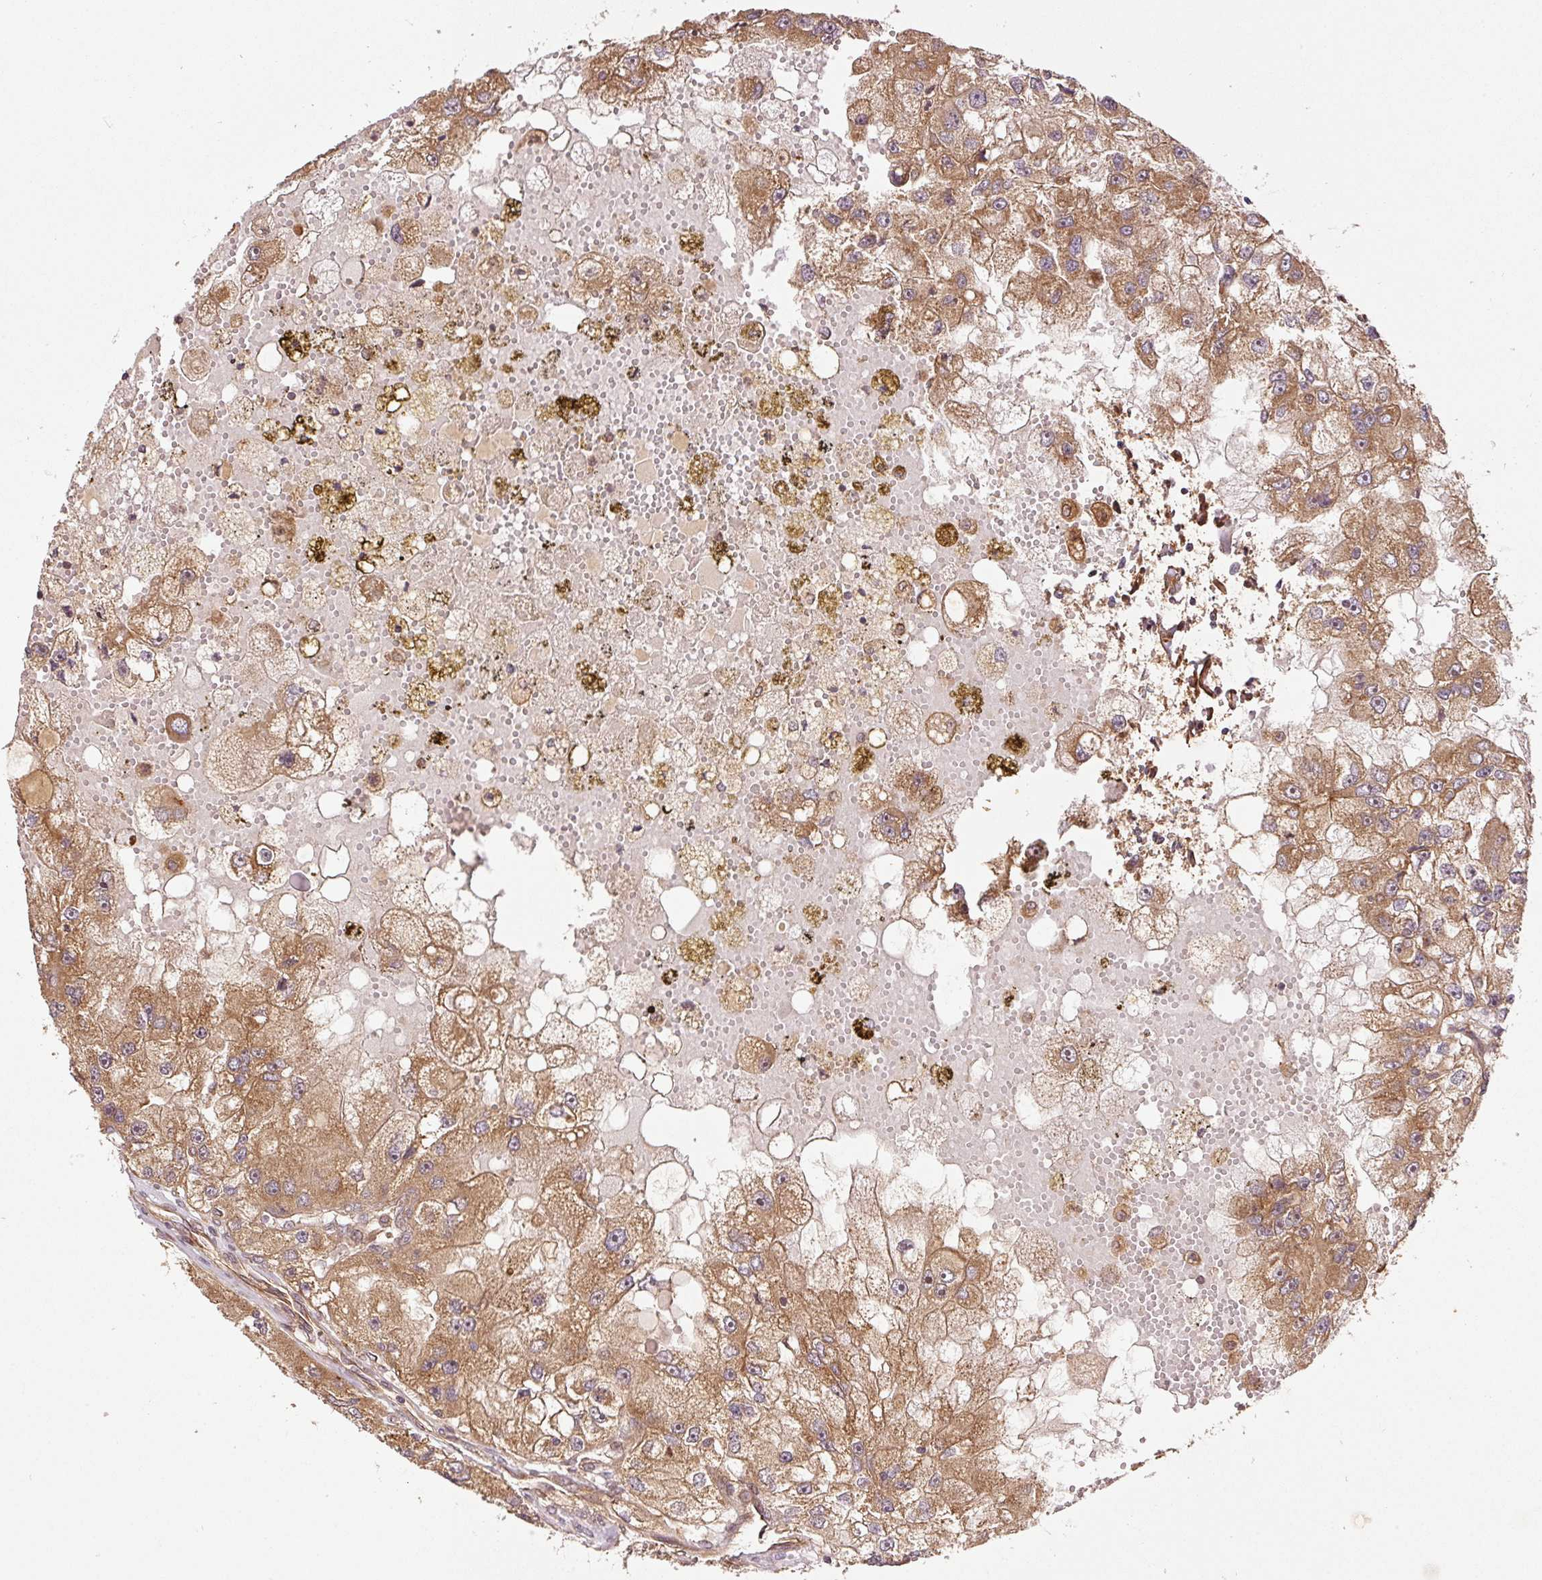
{"staining": {"intensity": "moderate", "quantity": ">75%", "location": "cytoplasmic/membranous"}, "tissue": "renal cancer", "cell_type": "Tumor cells", "image_type": "cancer", "snomed": [{"axis": "morphology", "description": "Adenocarcinoma, NOS"}, {"axis": "topography", "description": "Kidney"}], "caption": "Human renal cancer stained with a protein marker exhibits moderate staining in tumor cells.", "gene": "OXER1", "patient": {"sex": "male", "age": 63}}